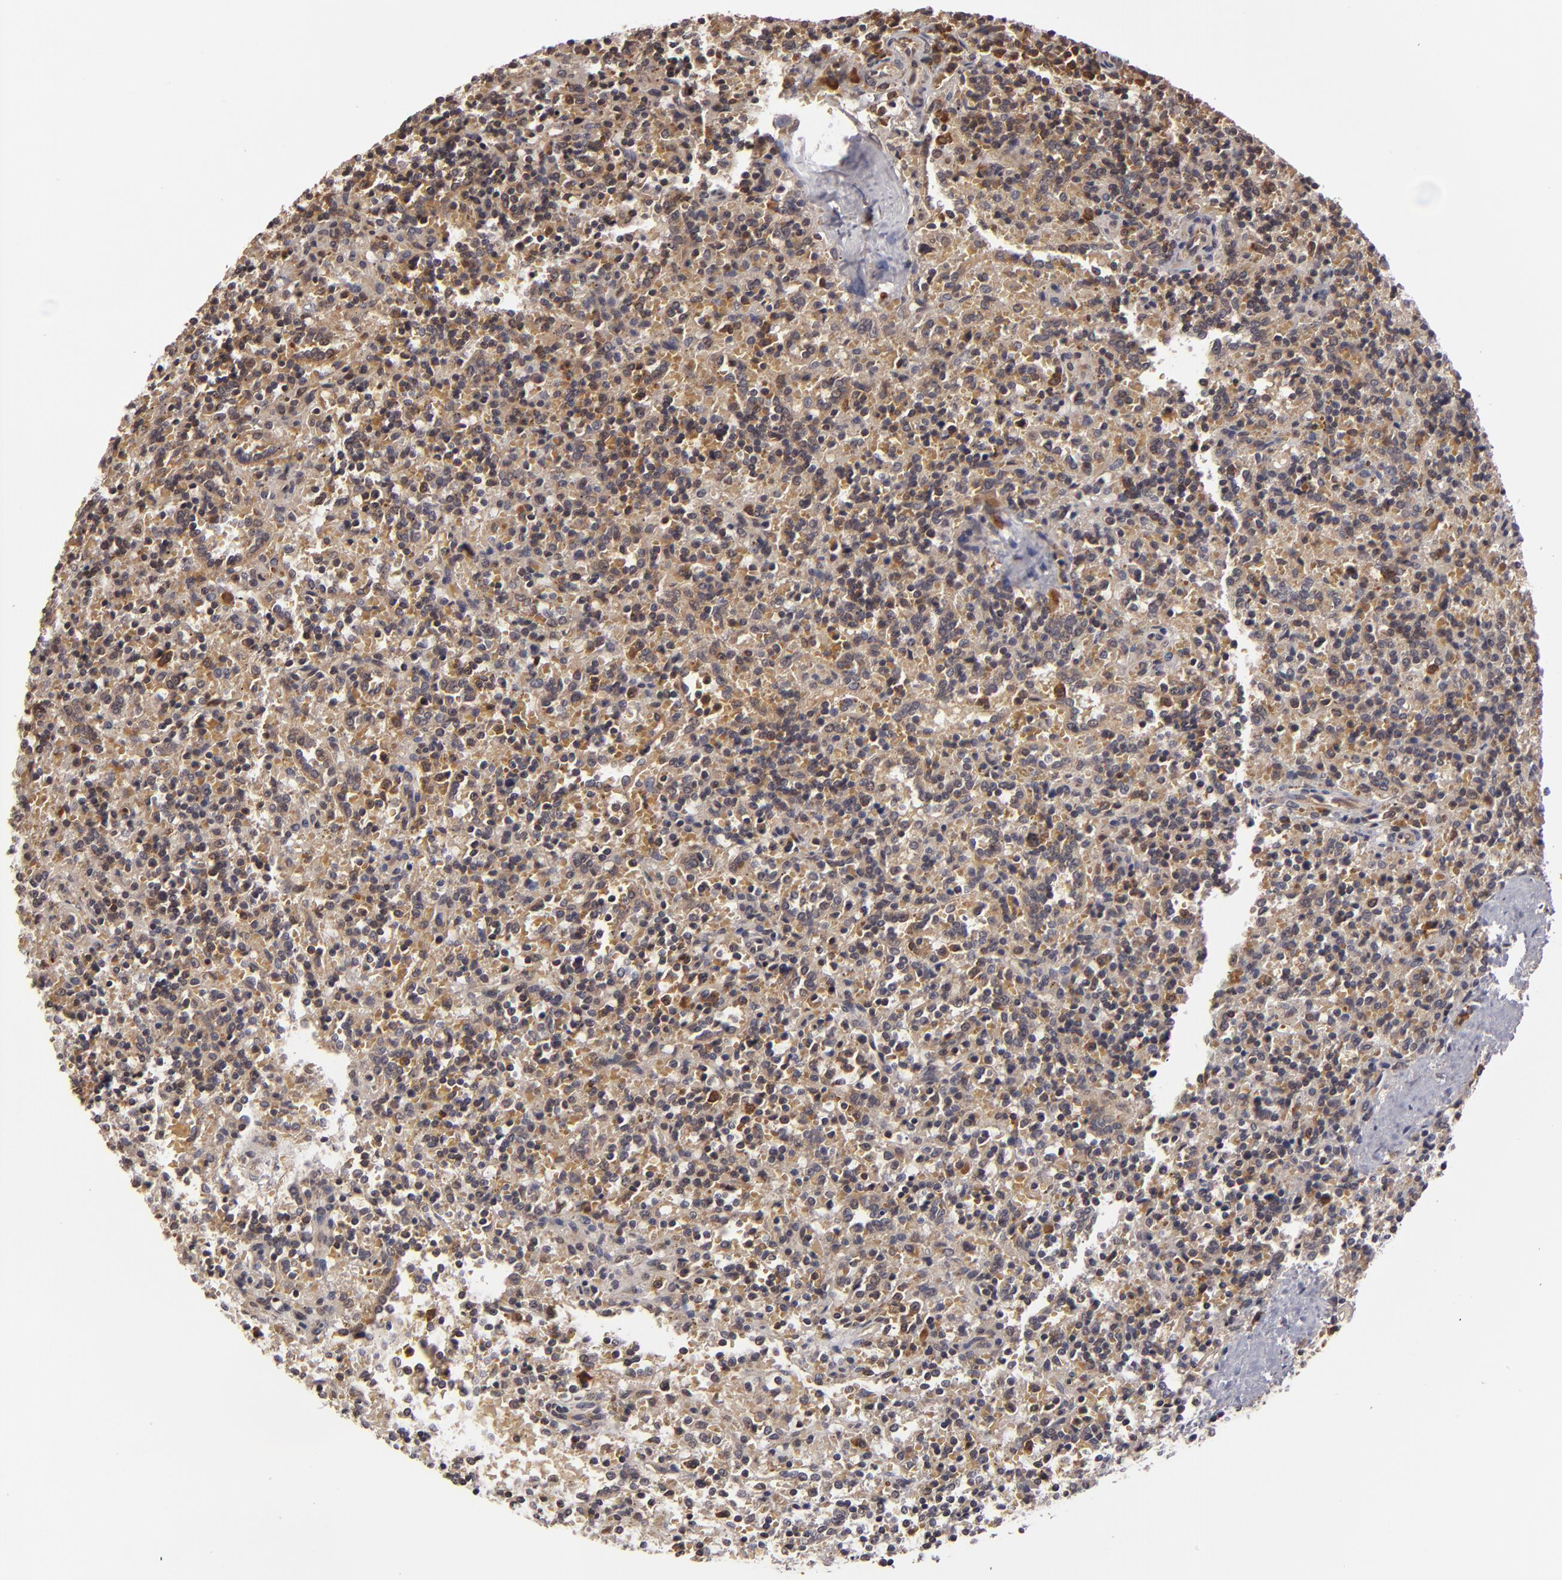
{"staining": {"intensity": "moderate", "quantity": "<25%", "location": "cytoplasmic/membranous"}, "tissue": "lymphoma", "cell_type": "Tumor cells", "image_type": "cancer", "snomed": [{"axis": "morphology", "description": "Malignant lymphoma, non-Hodgkin's type, Low grade"}, {"axis": "topography", "description": "Spleen"}], "caption": "Brown immunohistochemical staining in low-grade malignant lymphoma, non-Hodgkin's type exhibits moderate cytoplasmic/membranous positivity in approximately <25% of tumor cells. The protein of interest is shown in brown color, while the nuclei are stained blue.", "gene": "MAPK3", "patient": {"sex": "male", "age": 67}}